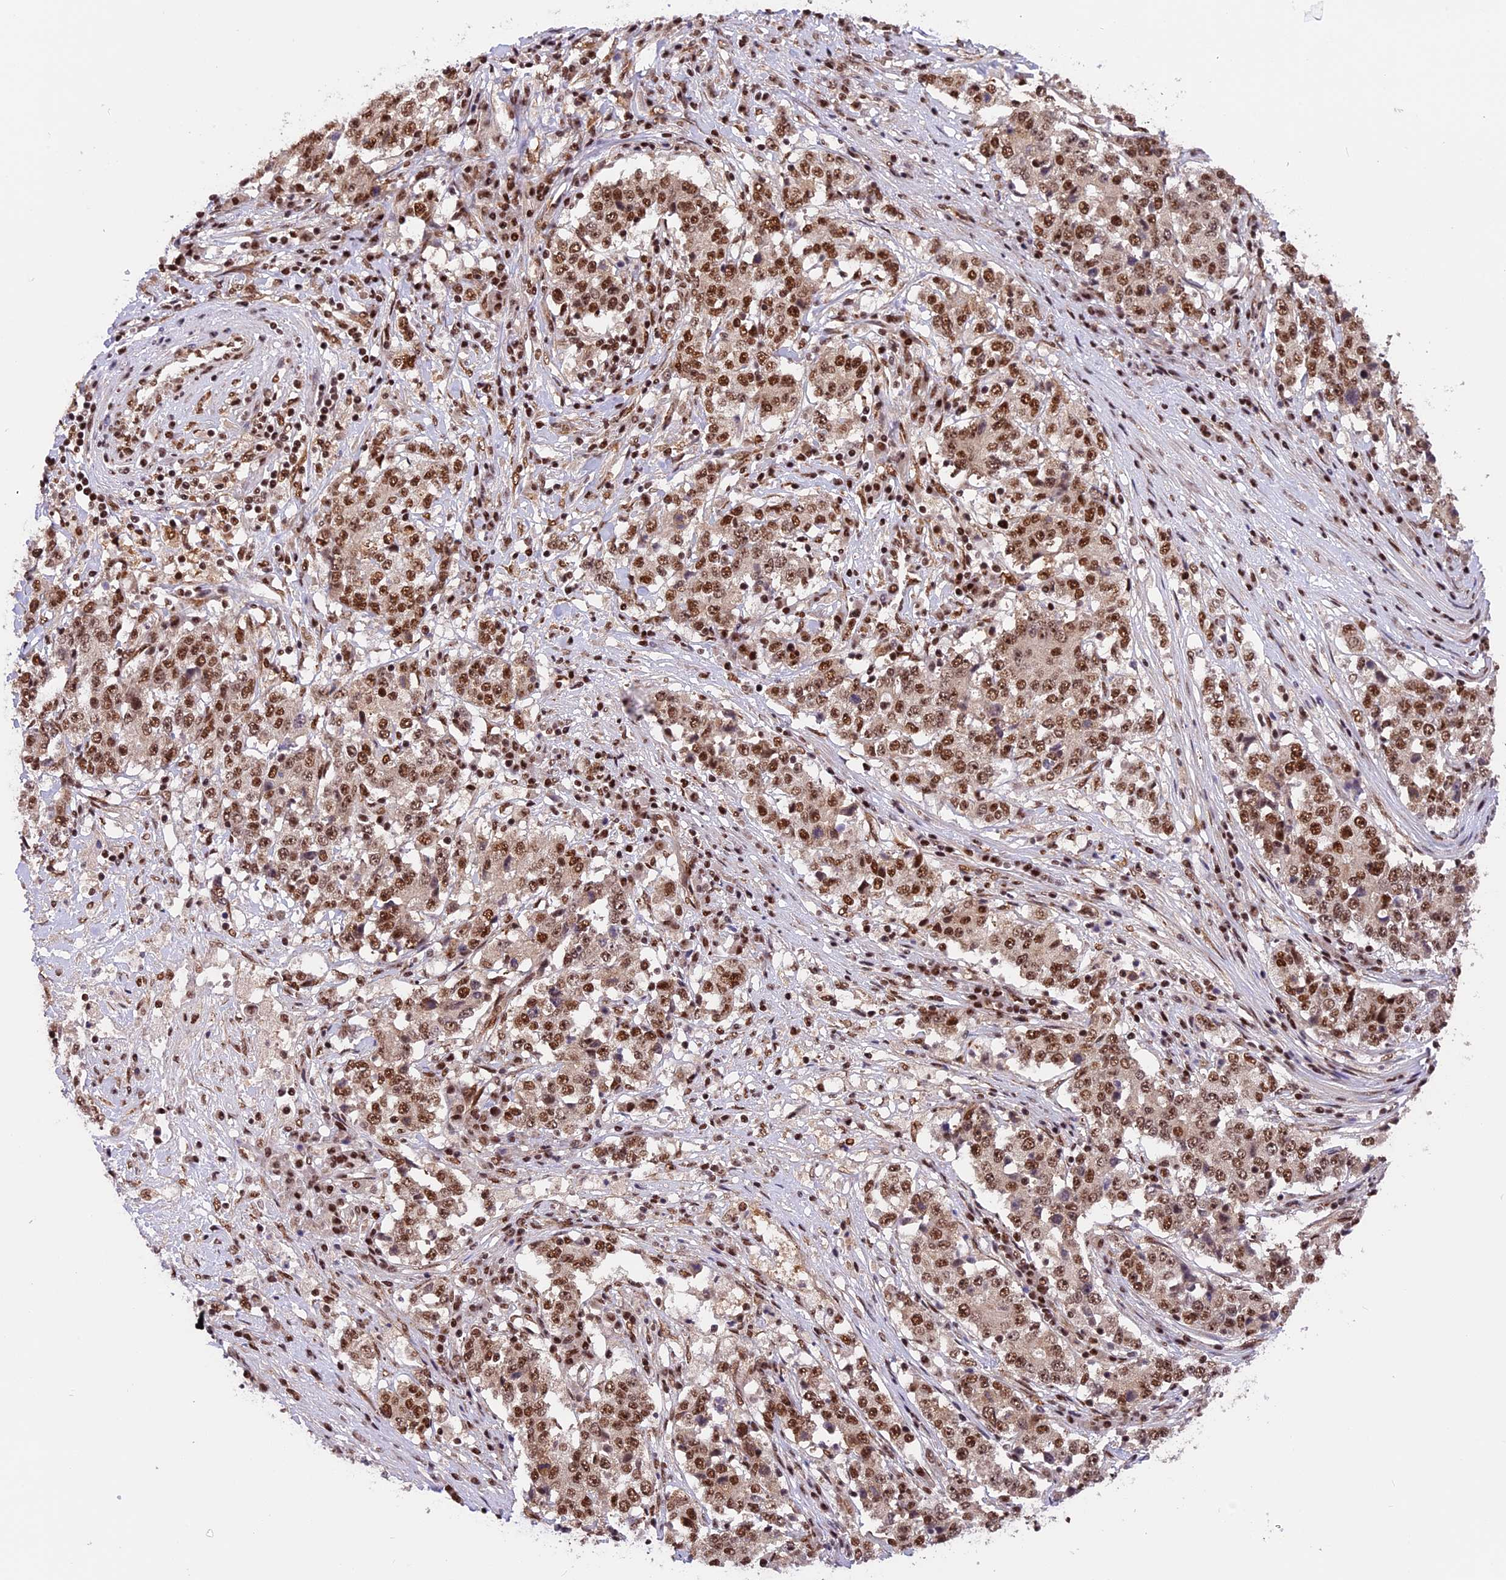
{"staining": {"intensity": "moderate", "quantity": ">75%", "location": "nuclear"}, "tissue": "stomach cancer", "cell_type": "Tumor cells", "image_type": "cancer", "snomed": [{"axis": "morphology", "description": "Adenocarcinoma, NOS"}, {"axis": "topography", "description": "Stomach"}], "caption": "Adenocarcinoma (stomach) stained with IHC exhibits moderate nuclear positivity in about >75% of tumor cells.", "gene": "RAMAC", "patient": {"sex": "male", "age": 59}}